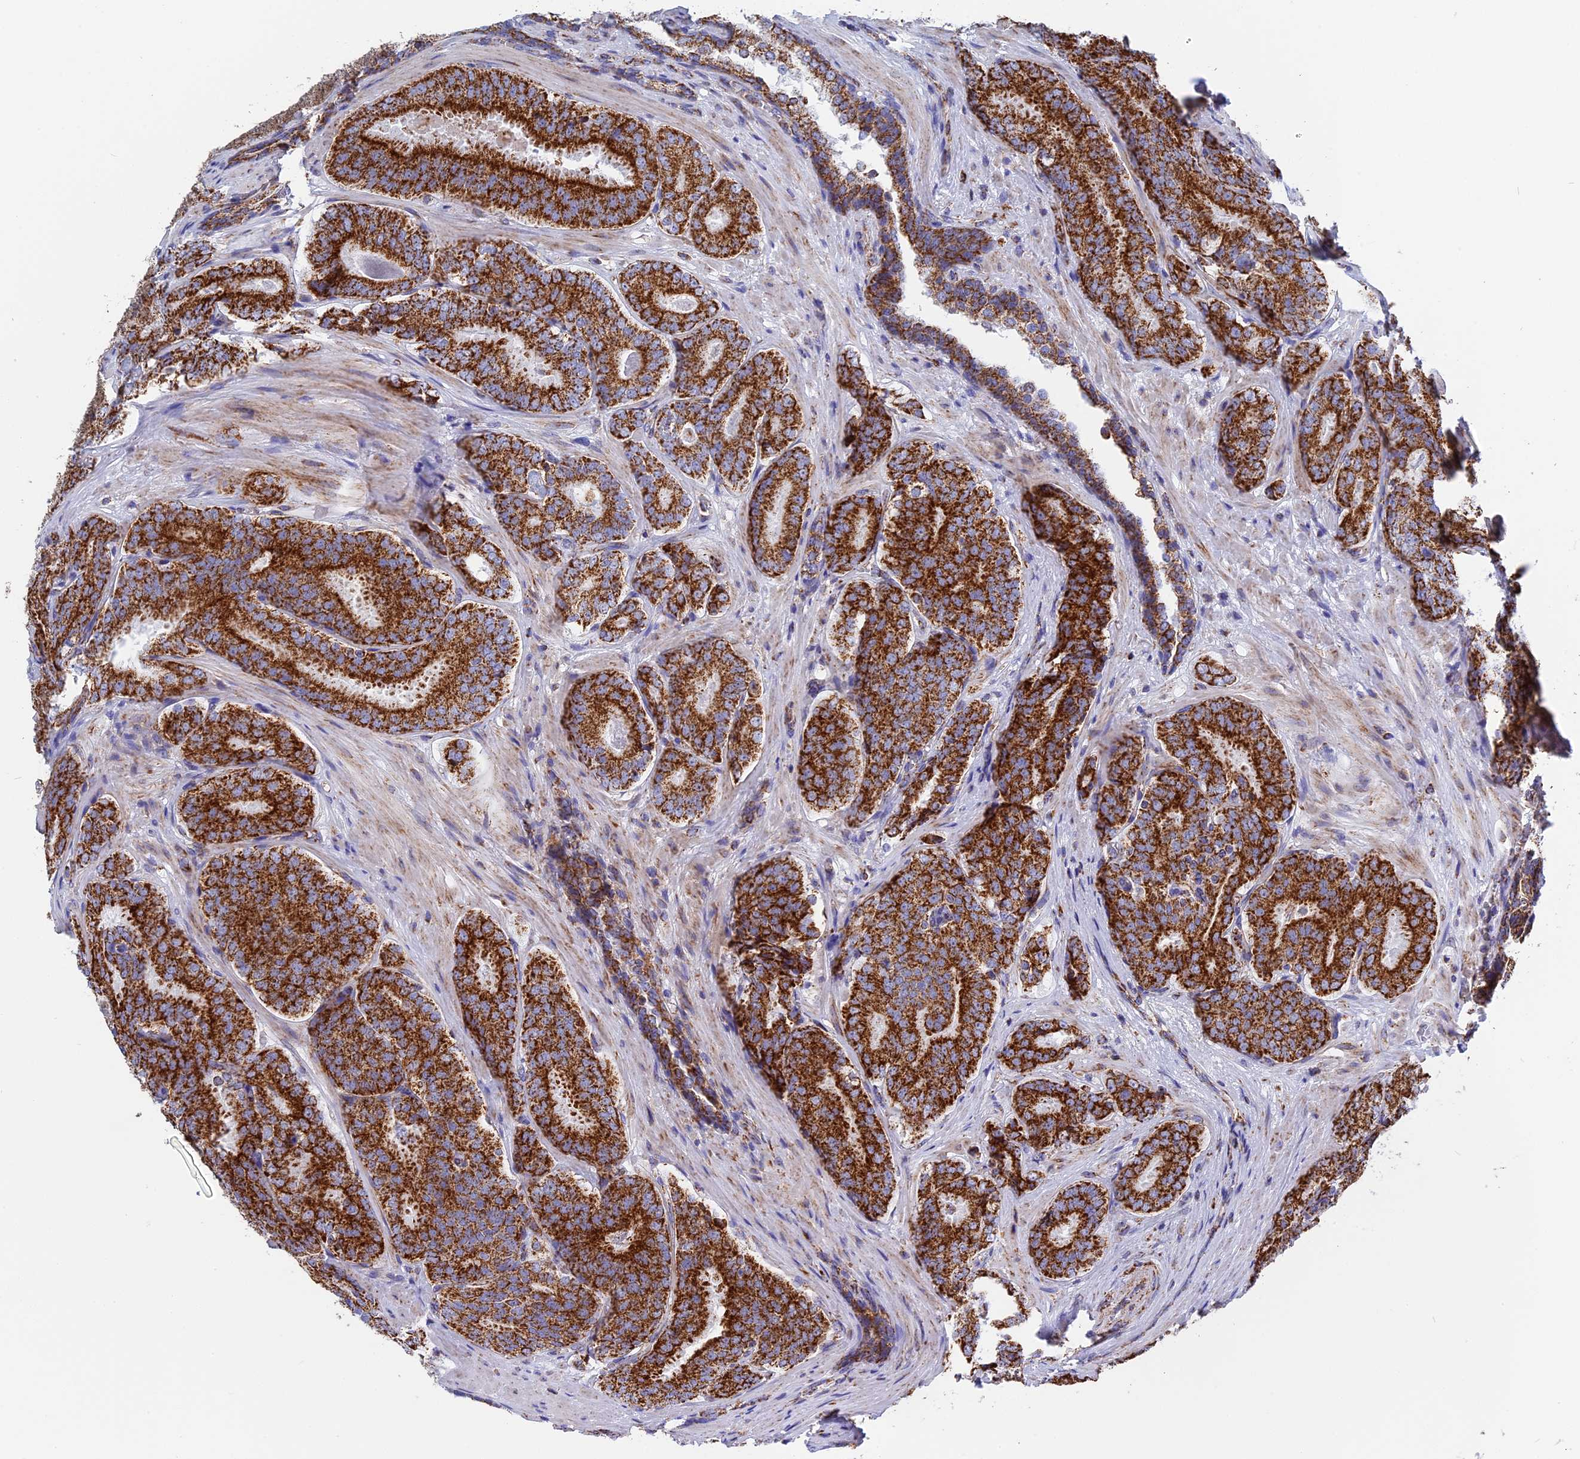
{"staining": {"intensity": "strong", "quantity": ">75%", "location": "cytoplasmic/membranous"}, "tissue": "prostate cancer", "cell_type": "Tumor cells", "image_type": "cancer", "snomed": [{"axis": "morphology", "description": "Adenocarcinoma, High grade"}, {"axis": "topography", "description": "Prostate"}], "caption": "IHC (DAB) staining of human prostate cancer demonstrates strong cytoplasmic/membranous protein expression in about >75% of tumor cells. Using DAB (brown) and hematoxylin (blue) stains, captured at high magnification using brightfield microscopy.", "gene": "NDUFA5", "patient": {"sex": "male", "age": 63}}